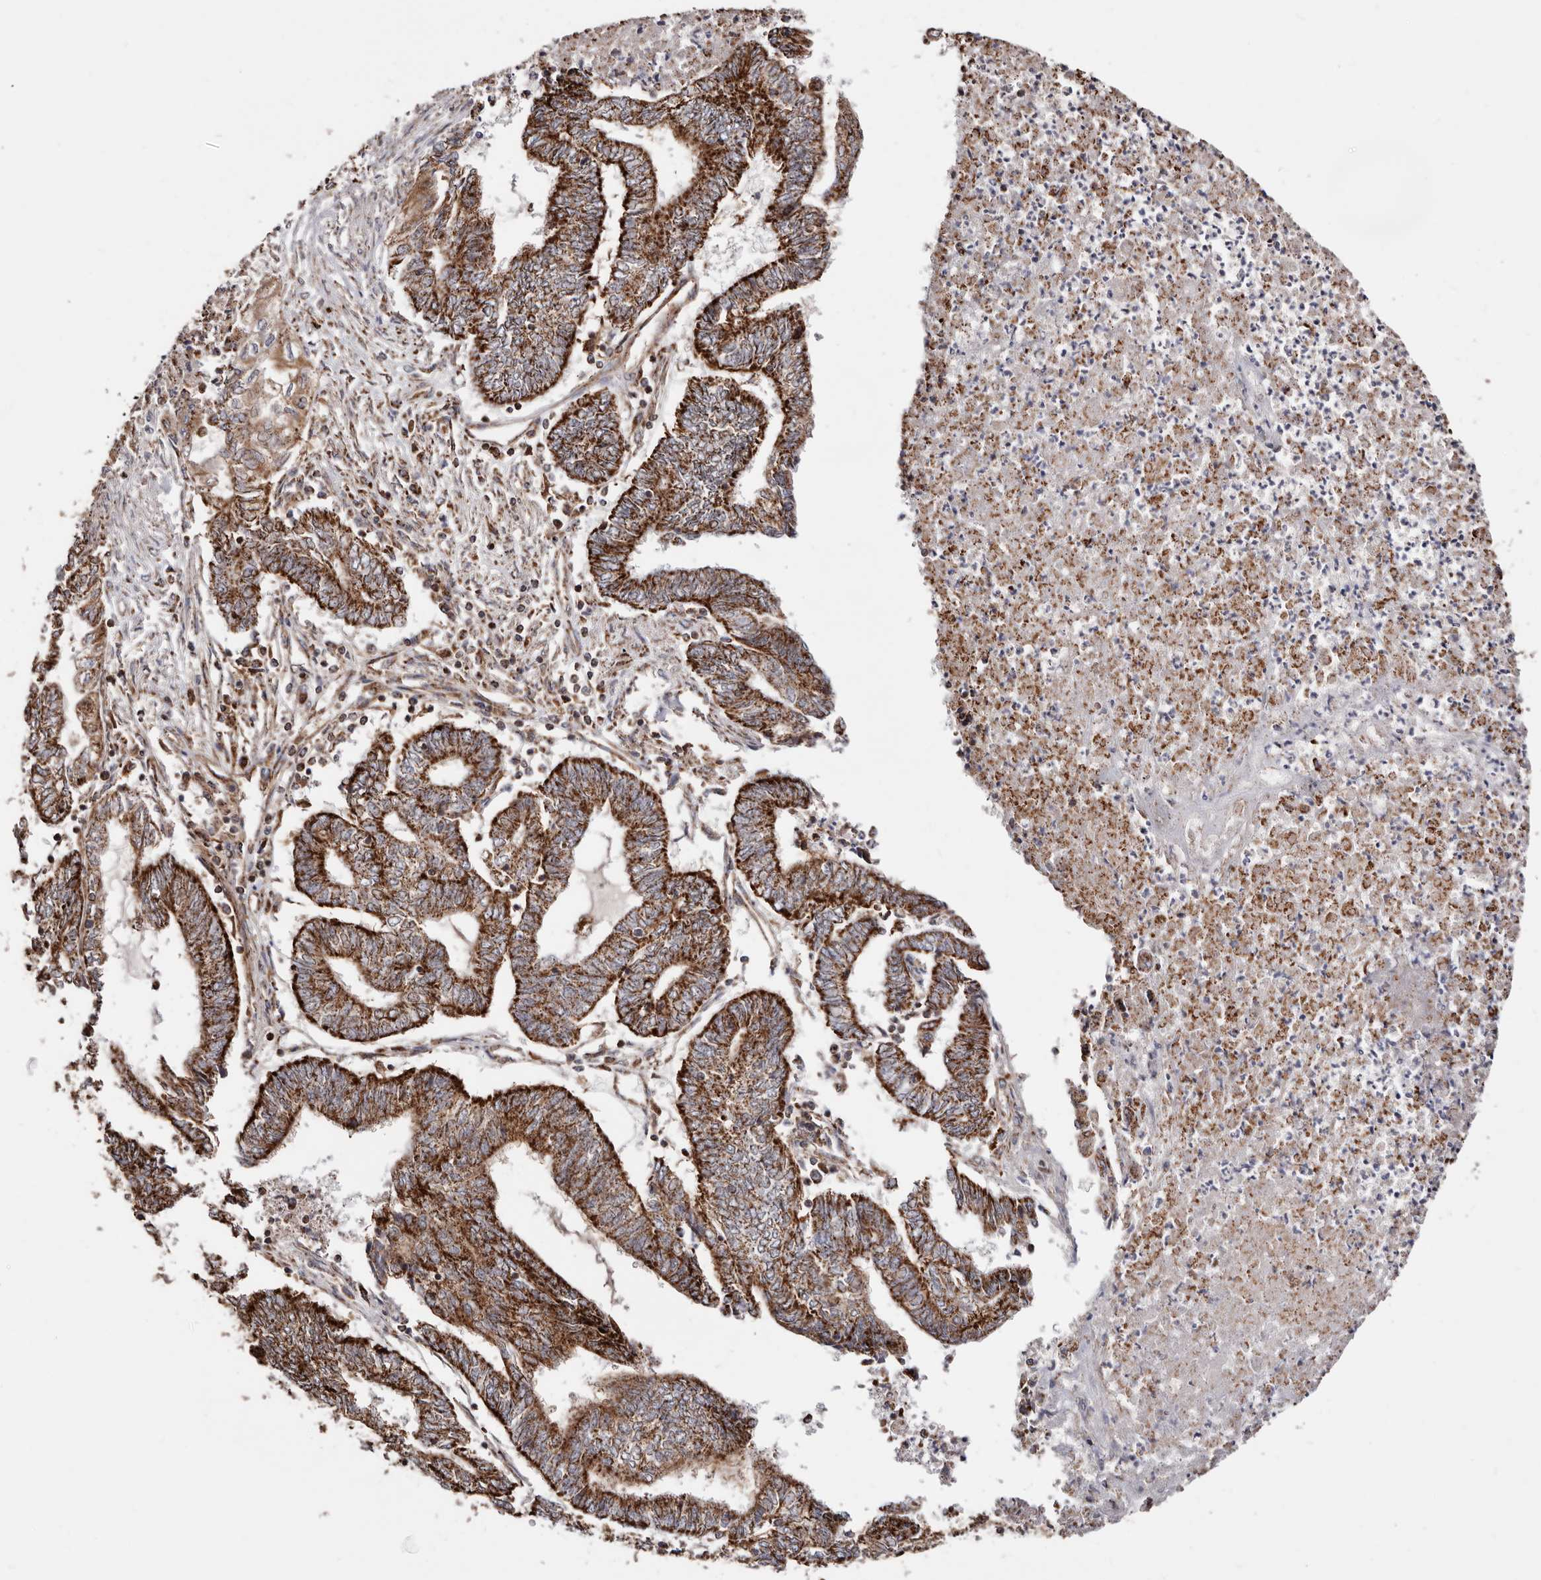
{"staining": {"intensity": "strong", "quantity": ">75%", "location": "cytoplasmic/membranous"}, "tissue": "endometrial cancer", "cell_type": "Tumor cells", "image_type": "cancer", "snomed": [{"axis": "morphology", "description": "Adenocarcinoma, NOS"}, {"axis": "topography", "description": "Uterus"}, {"axis": "topography", "description": "Endometrium"}], "caption": "Brown immunohistochemical staining in human endometrial cancer reveals strong cytoplasmic/membranous expression in about >75% of tumor cells.", "gene": "PRKACB", "patient": {"sex": "female", "age": 70}}